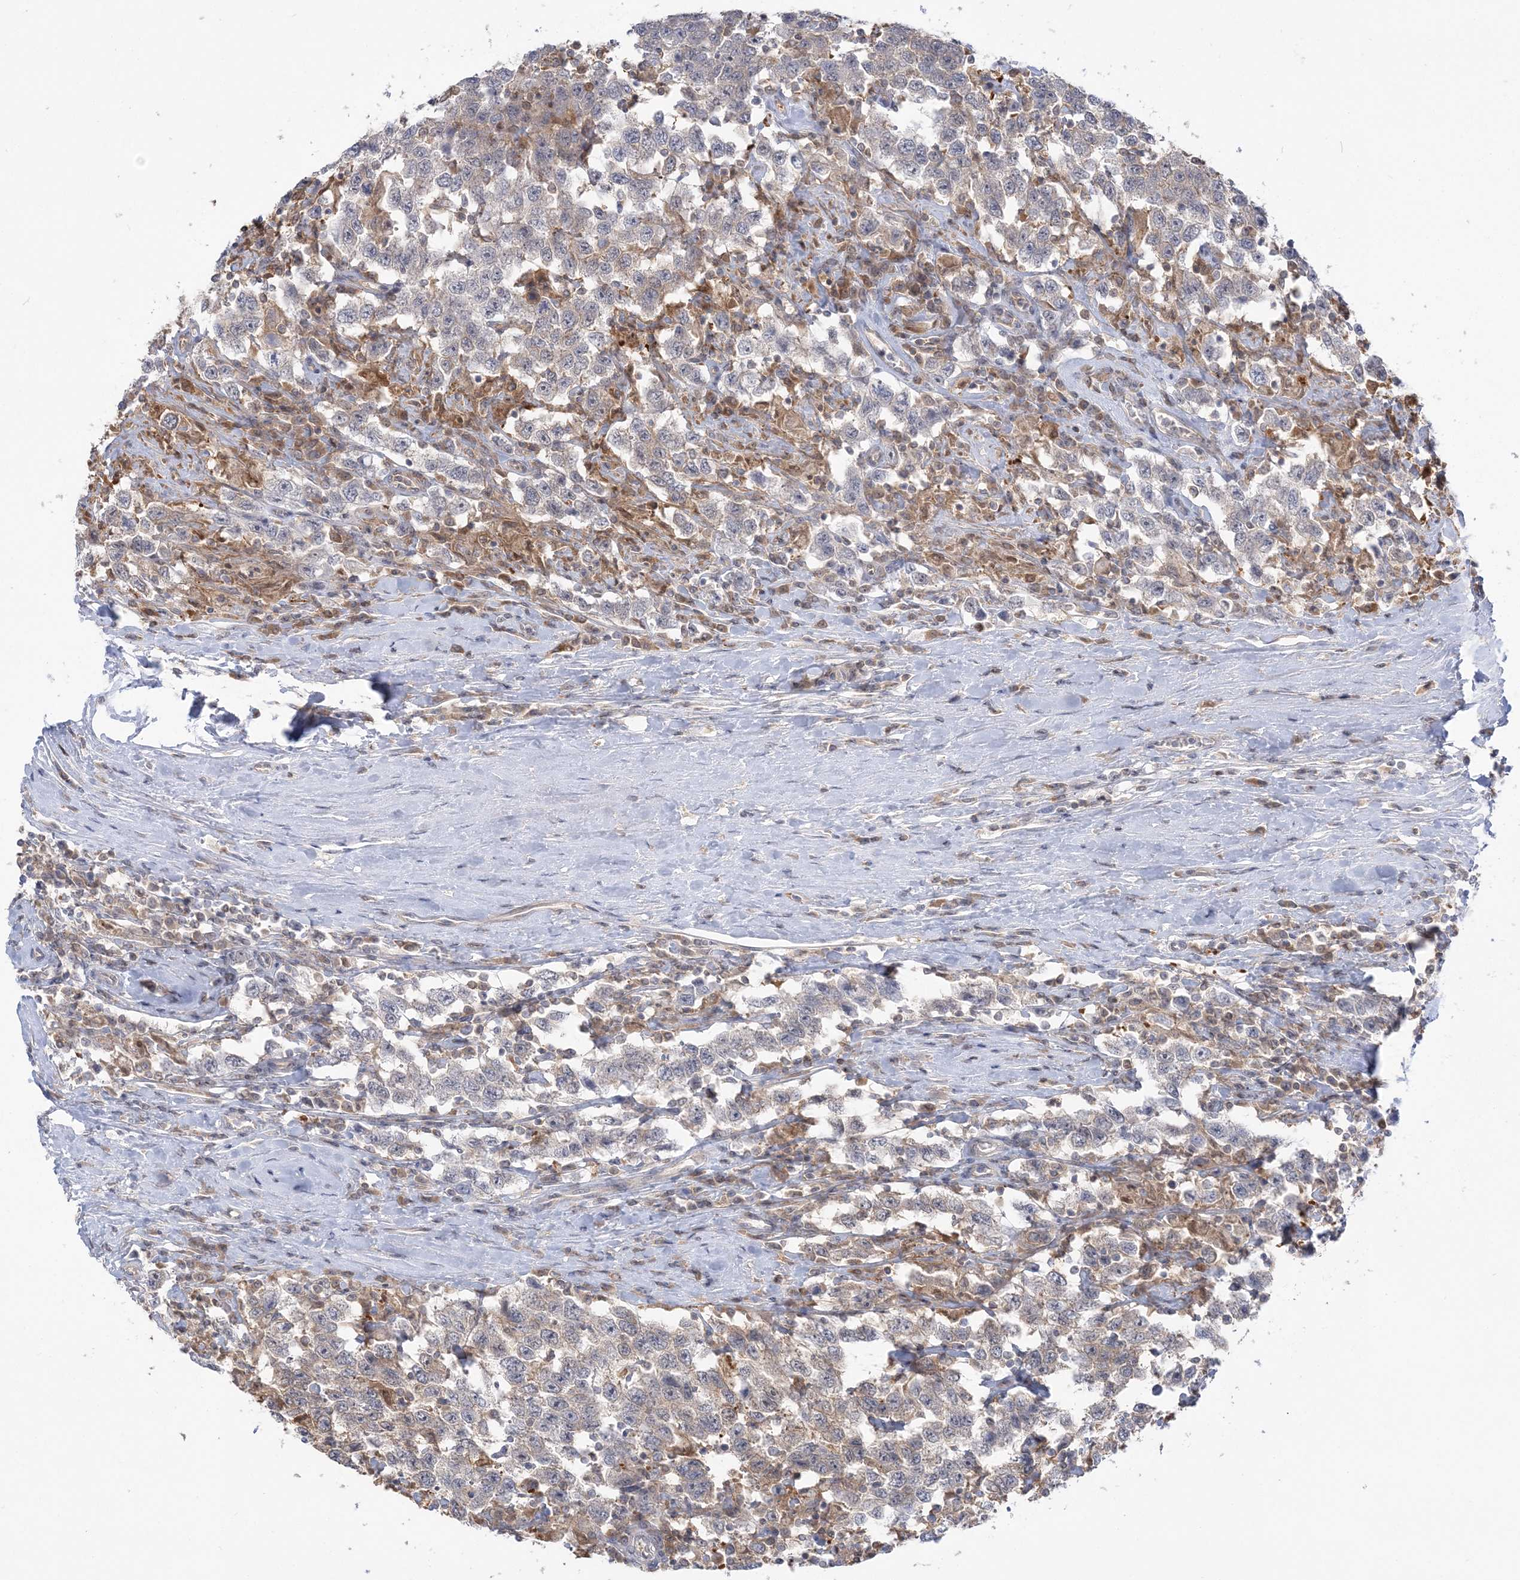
{"staining": {"intensity": "weak", "quantity": "<25%", "location": "cytoplasmic/membranous"}, "tissue": "testis cancer", "cell_type": "Tumor cells", "image_type": "cancer", "snomed": [{"axis": "morphology", "description": "Seminoma, NOS"}, {"axis": "topography", "description": "Testis"}], "caption": "This is an immunohistochemistry micrograph of testis cancer (seminoma). There is no expression in tumor cells.", "gene": "THADA", "patient": {"sex": "male", "age": 41}}